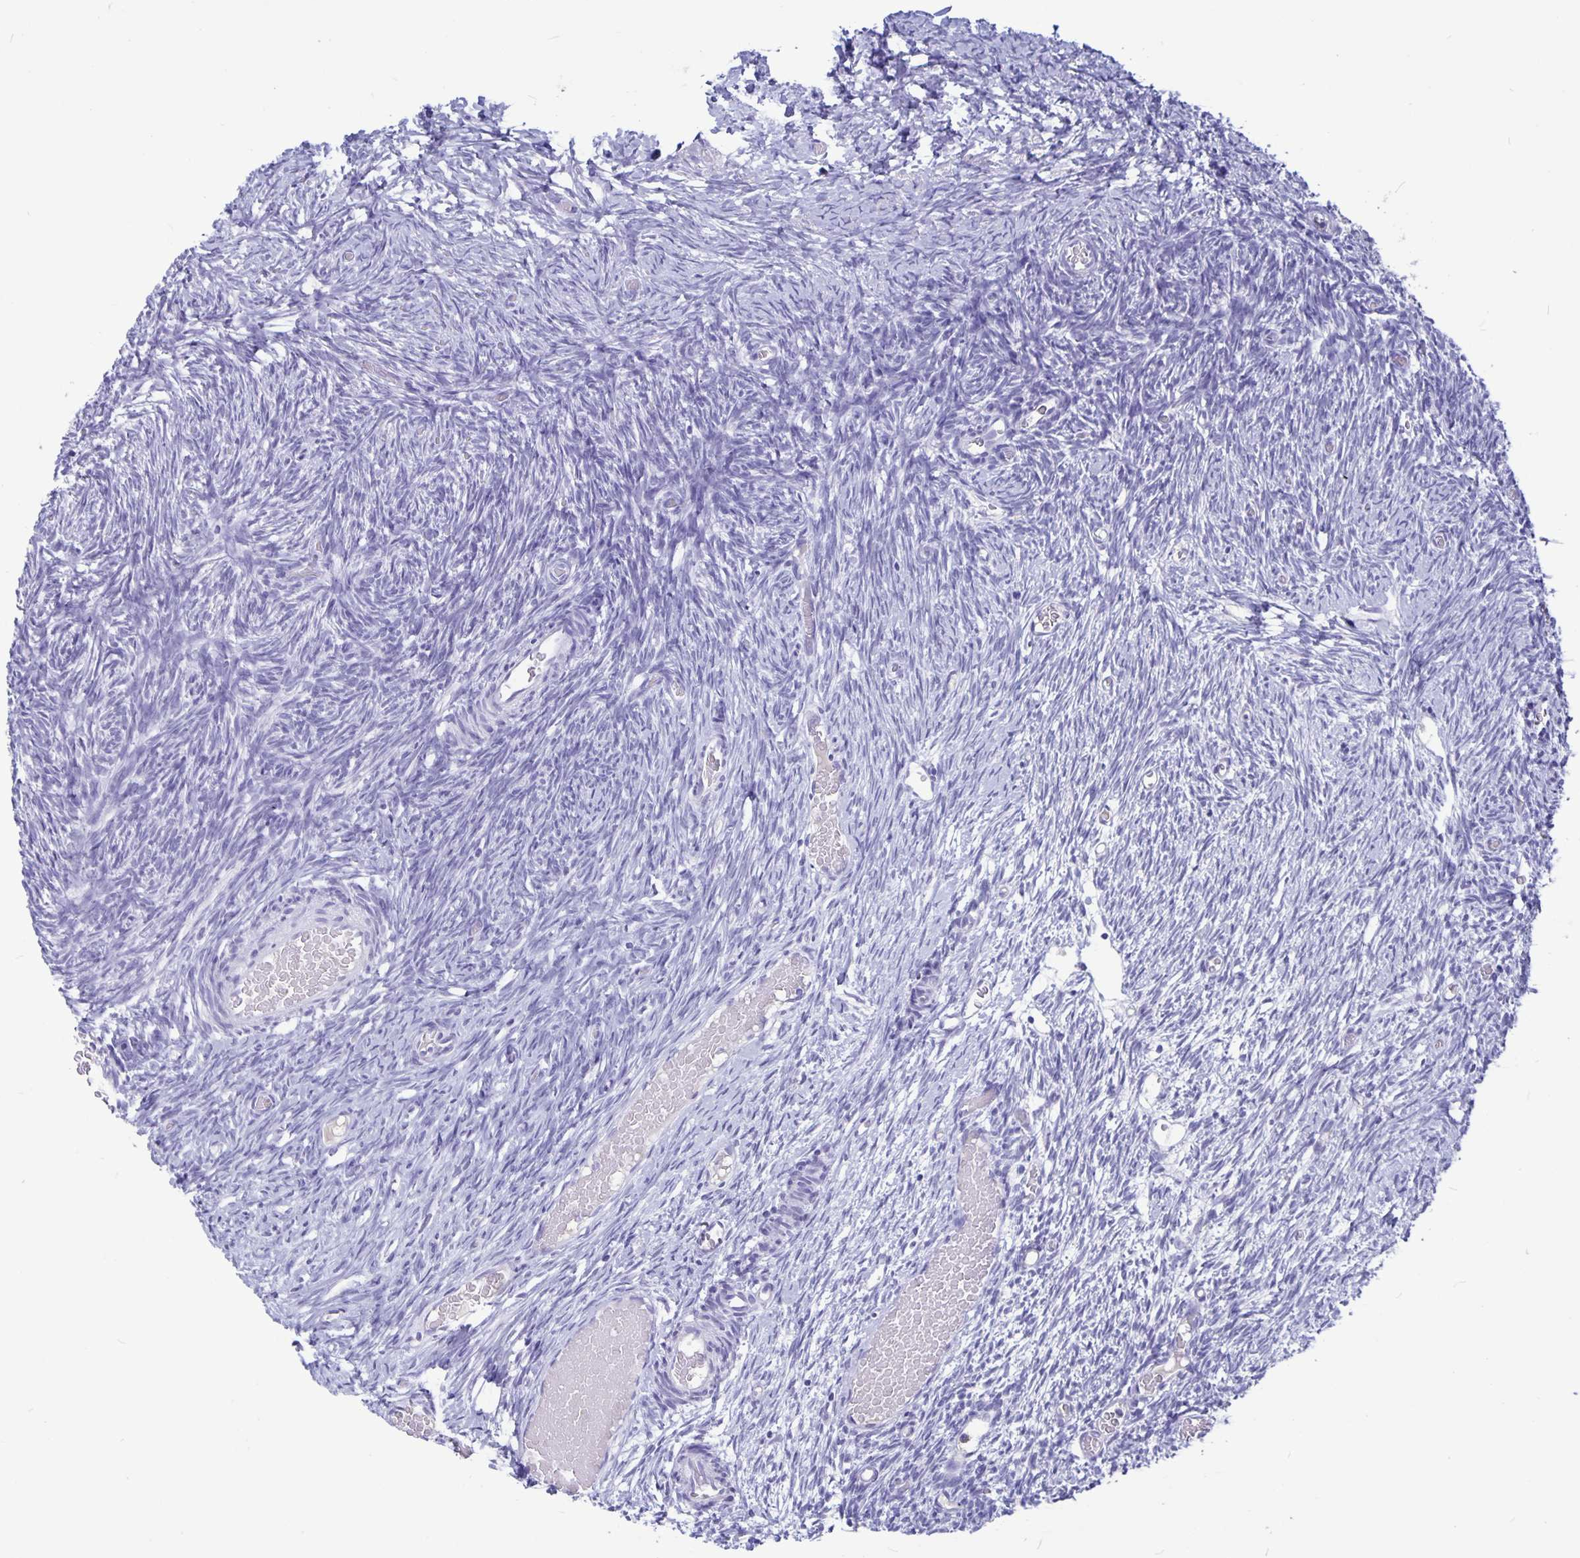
{"staining": {"intensity": "negative", "quantity": "none", "location": "none"}, "tissue": "ovary", "cell_type": "Follicle cells", "image_type": "normal", "snomed": [{"axis": "morphology", "description": "Normal tissue, NOS"}, {"axis": "topography", "description": "Ovary"}], "caption": "This micrograph is of normal ovary stained with immunohistochemistry (IHC) to label a protein in brown with the nuclei are counter-stained blue. There is no expression in follicle cells.", "gene": "BPIFA3", "patient": {"sex": "female", "age": 39}}